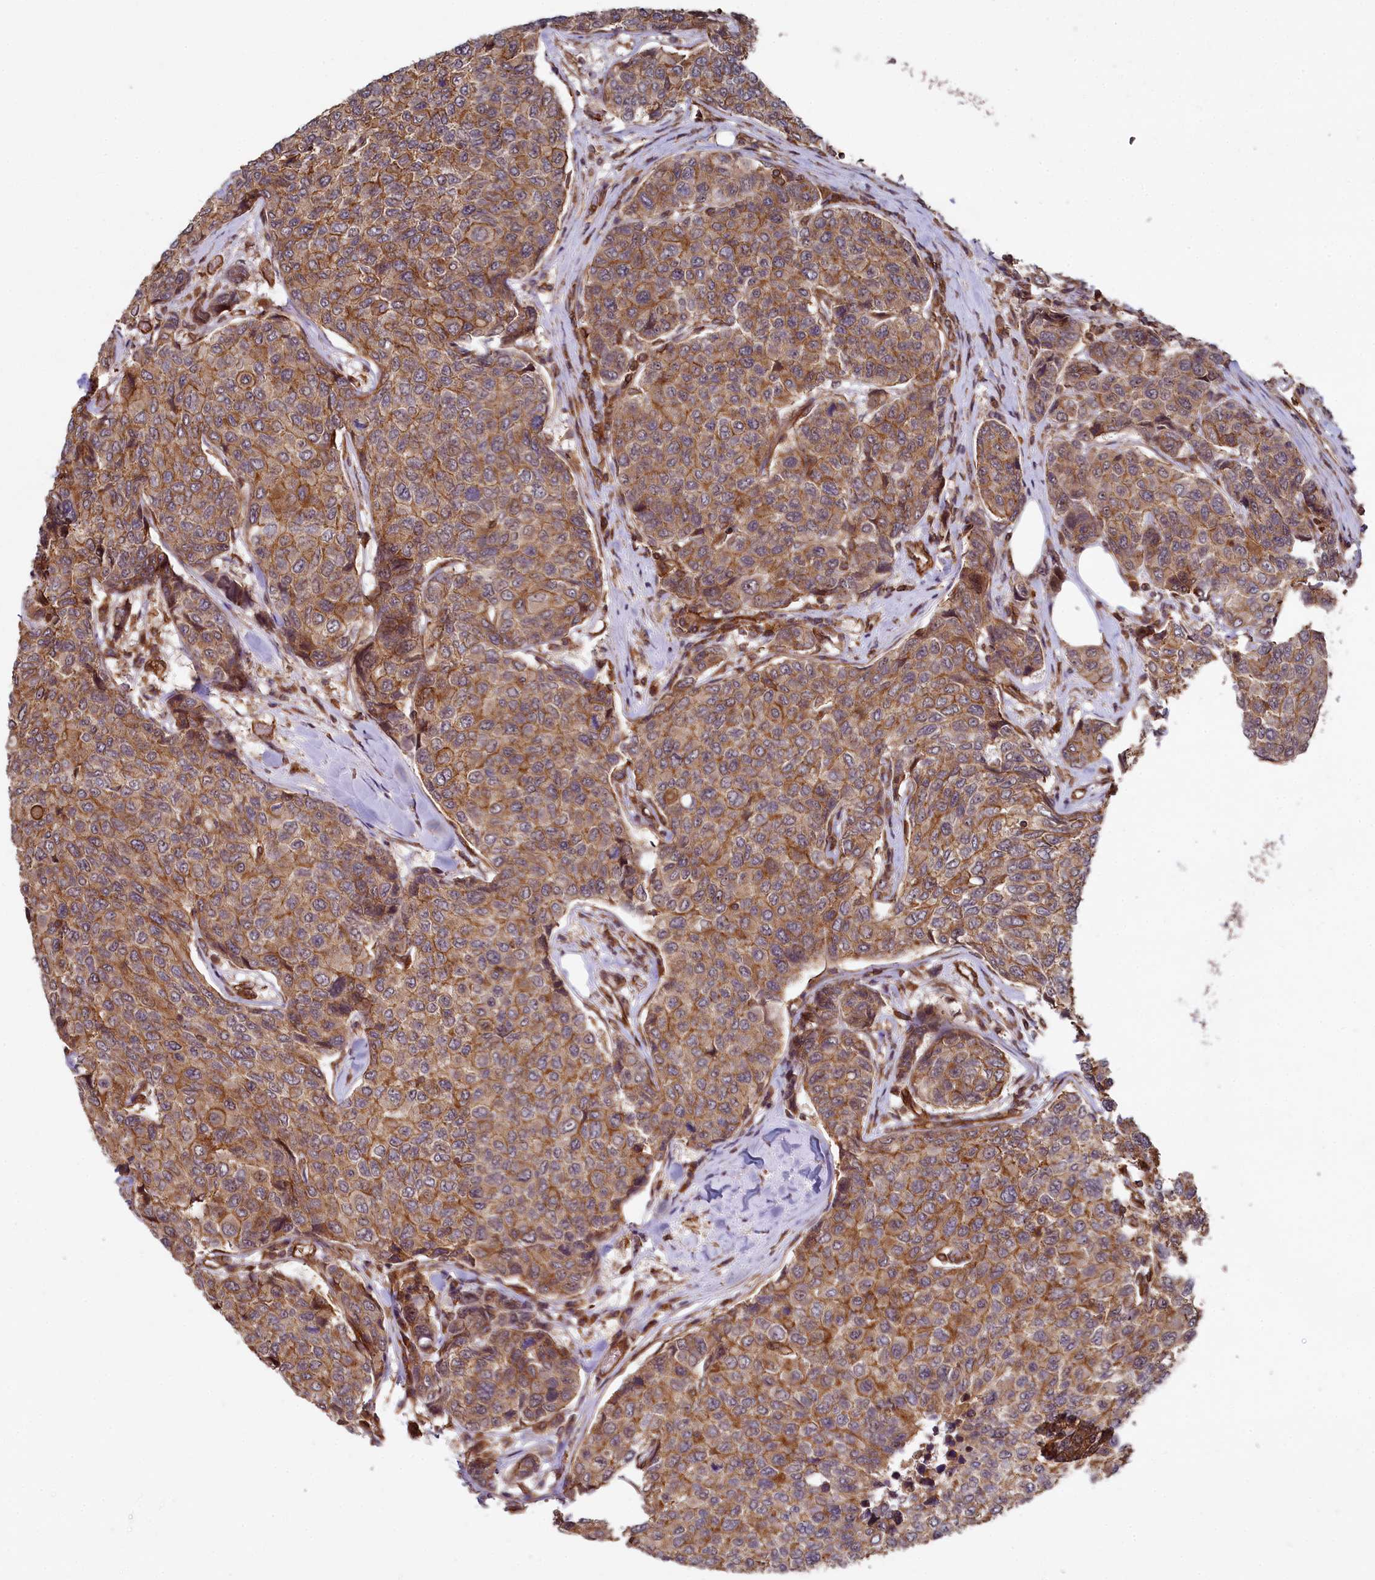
{"staining": {"intensity": "moderate", "quantity": ">75%", "location": "cytoplasmic/membranous"}, "tissue": "breast cancer", "cell_type": "Tumor cells", "image_type": "cancer", "snomed": [{"axis": "morphology", "description": "Duct carcinoma"}, {"axis": "topography", "description": "Breast"}], "caption": "Brown immunohistochemical staining in intraductal carcinoma (breast) demonstrates moderate cytoplasmic/membranous expression in approximately >75% of tumor cells.", "gene": "SVIP", "patient": {"sex": "female", "age": 55}}